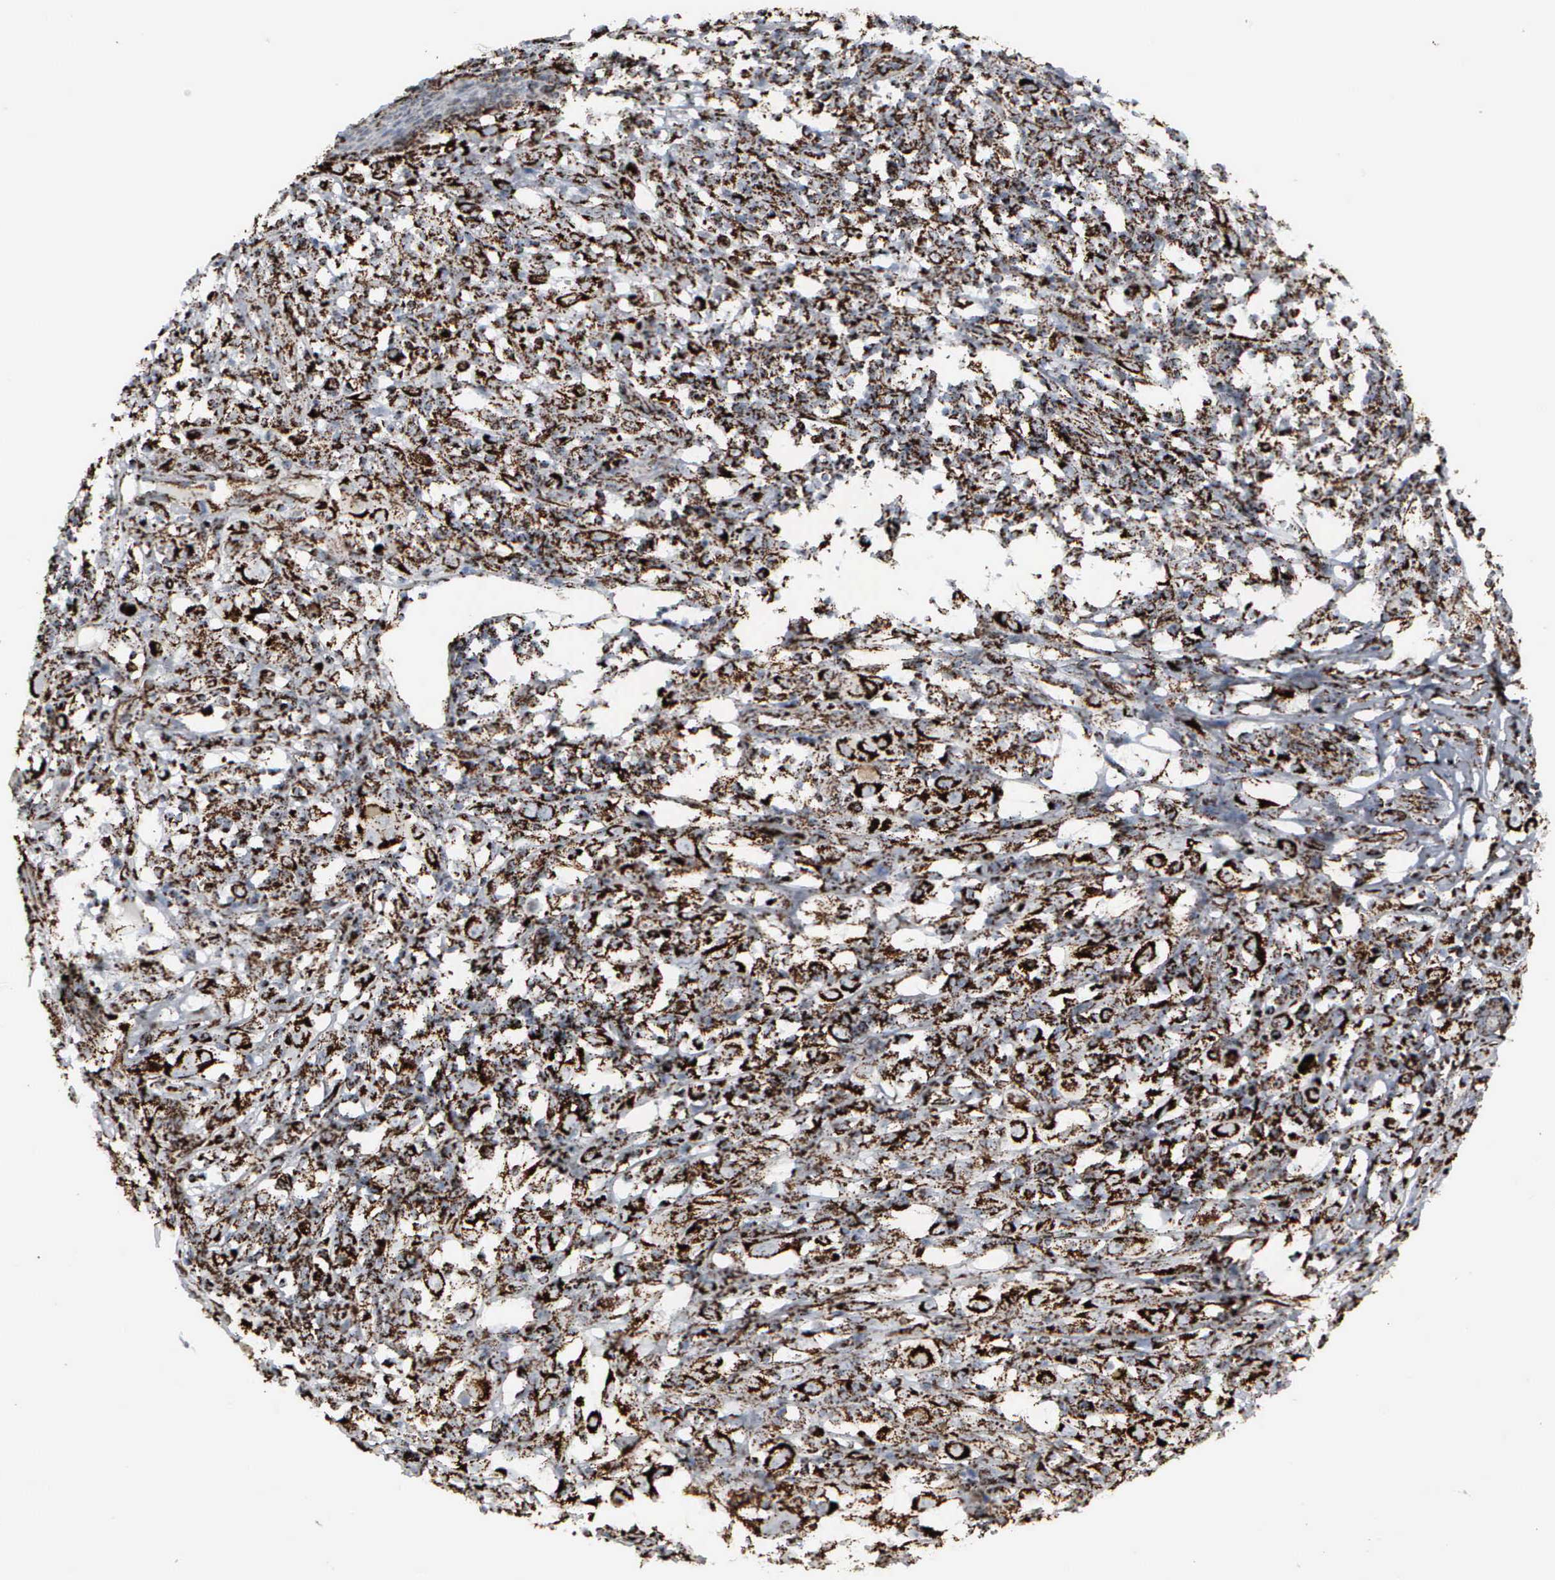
{"staining": {"intensity": "strong", "quantity": ">75%", "location": "cytoplasmic/membranous"}, "tissue": "melanoma", "cell_type": "Tumor cells", "image_type": "cancer", "snomed": [{"axis": "morphology", "description": "Malignant melanoma, NOS"}, {"axis": "topography", "description": "Skin"}], "caption": "Immunohistochemistry (IHC) of melanoma reveals high levels of strong cytoplasmic/membranous staining in approximately >75% of tumor cells.", "gene": "HSPA9", "patient": {"sex": "female", "age": 52}}